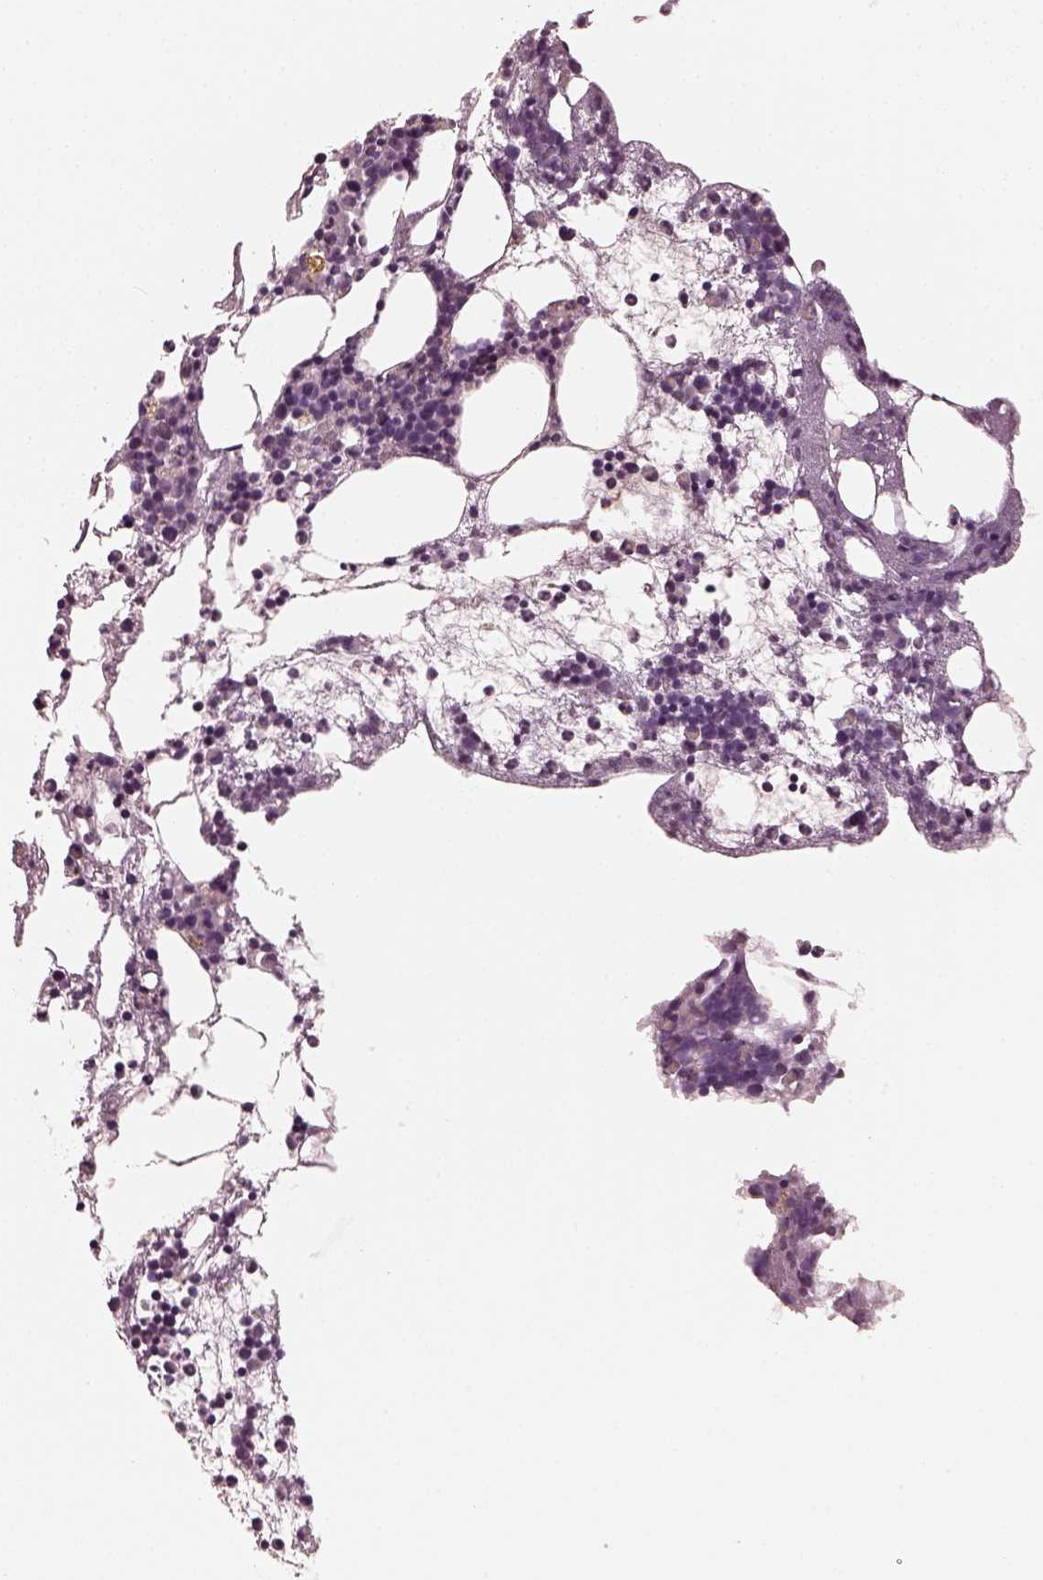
{"staining": {"intensity": "negative", "quantity": "none", "location": "none"}, "tissue": "bone marrow", "cell_type": "Hematopoietic cells", "image_type": "normal", "snomed": [{"axis": "morphology", "description": "Normal tissue, NOS"}, {"axis": "topography", "description": "Bone marrow"}], "caption": "The micrograph displays no significant expression in hematopoietic cells of bone marrow. Nuclei are stained in blue.", "gene": "OPTC", "patient": {"sex": "male", "age": 54}}